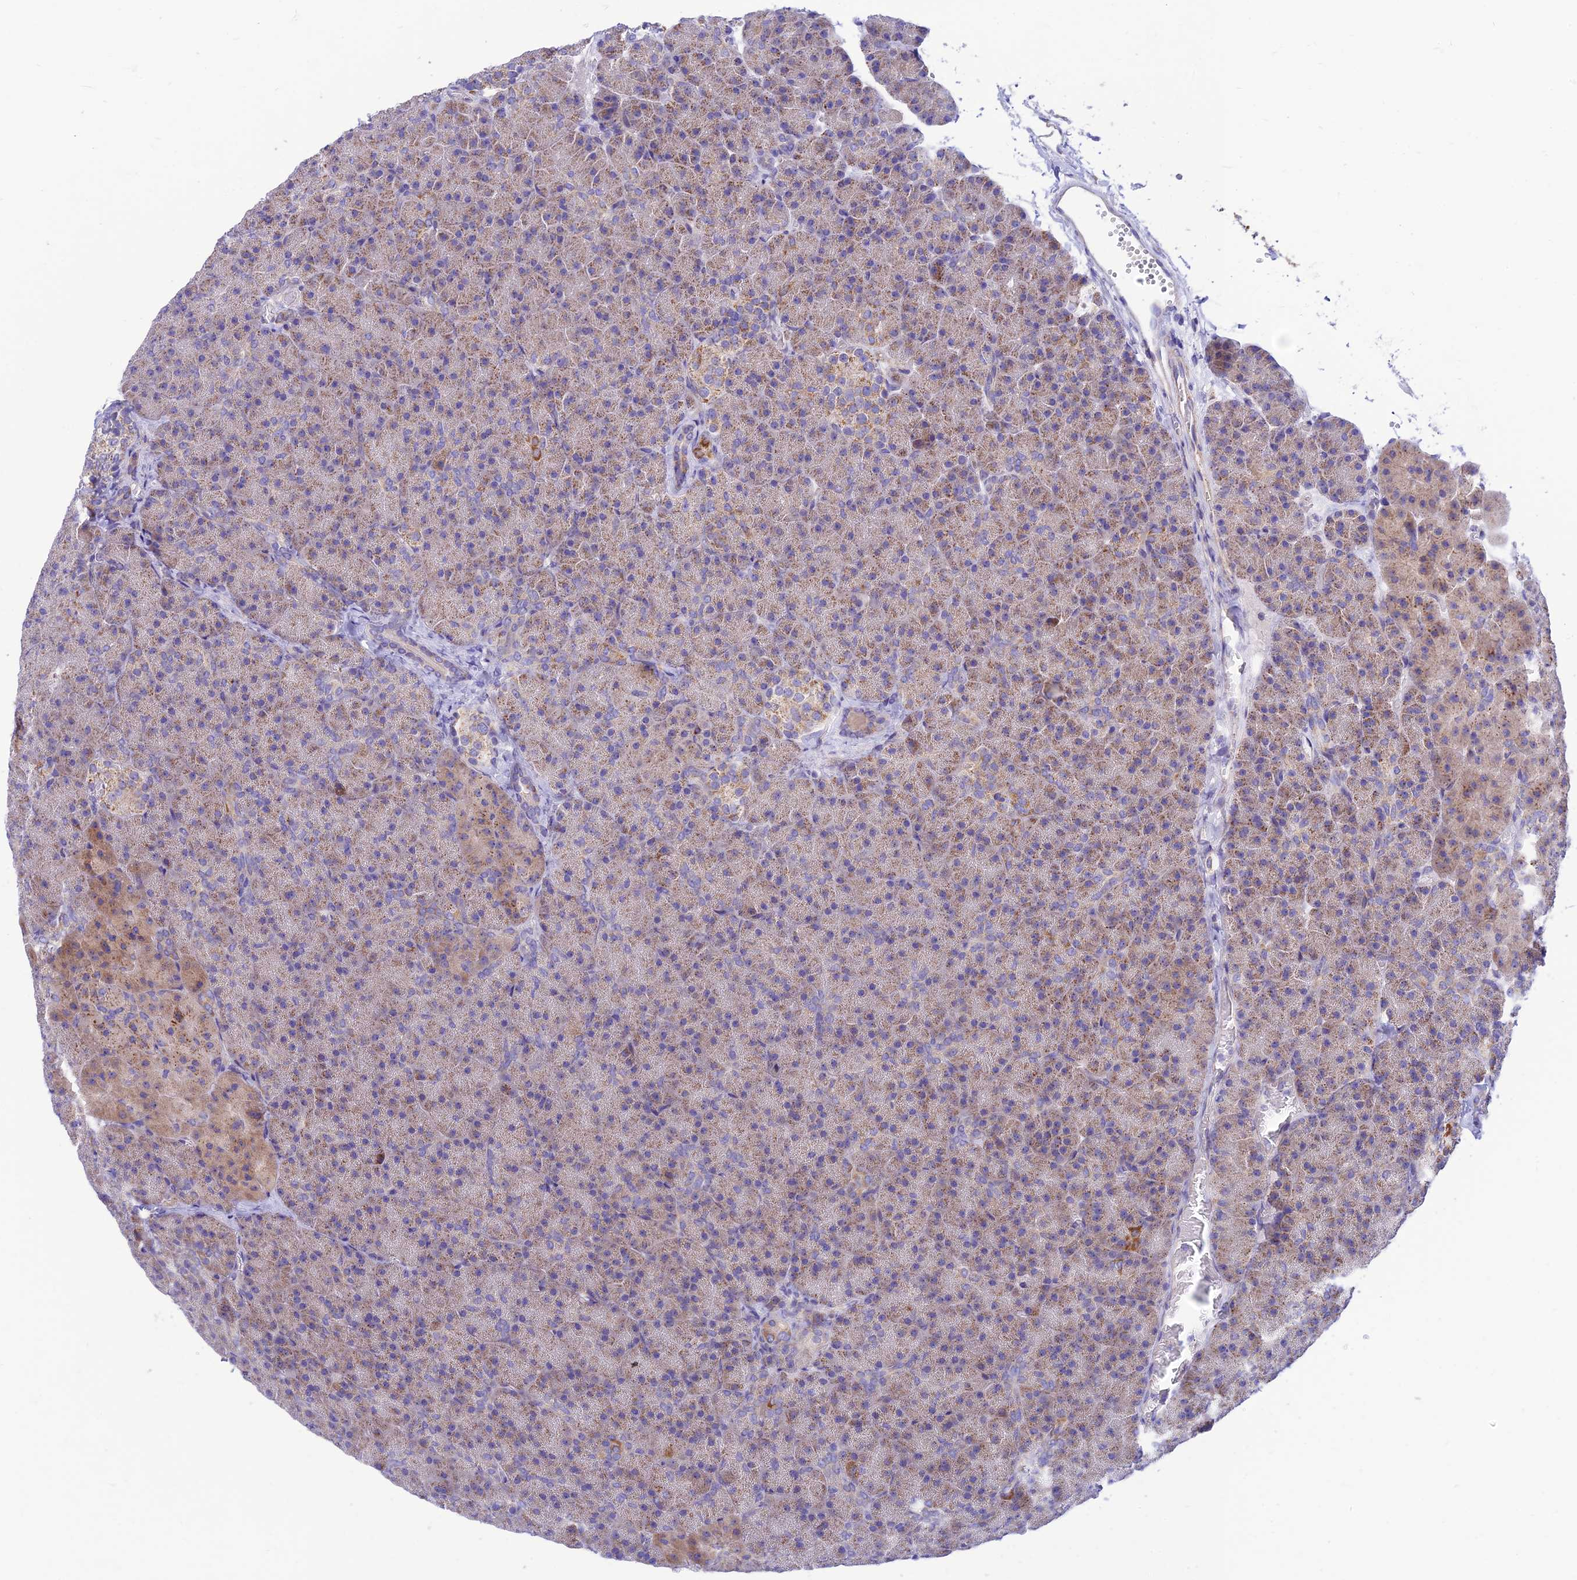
{"staining": {"intensity": "weak", "quantity": "25%-75%", "location": "cytoplasmic/membranous"}, "tissue": "pancreas", "cell_type": "Exocrine glandular cells", "image_type": "normal", "snomed": [{"axis": "morphology", "description": "Normal tissue, NOS"}, {"axis": "morphology", "description": "Carcinoid, malignant, NOS"}, {"axis": "topography", "description": "Pancreas"}], "caption": "Immunohistochemistry (IHC) of unremarkable human pancreas reveals low levels of weak cytoplasmic/membranous positivity in about 25%-75% of exocrine glandular cells. (DAB (3,3'-diaminobenzidine) = brown stain, brightfield microscopy at high magnification).", "gene": "FAM186B", "patient": {"sex": "female", "age": 35}}